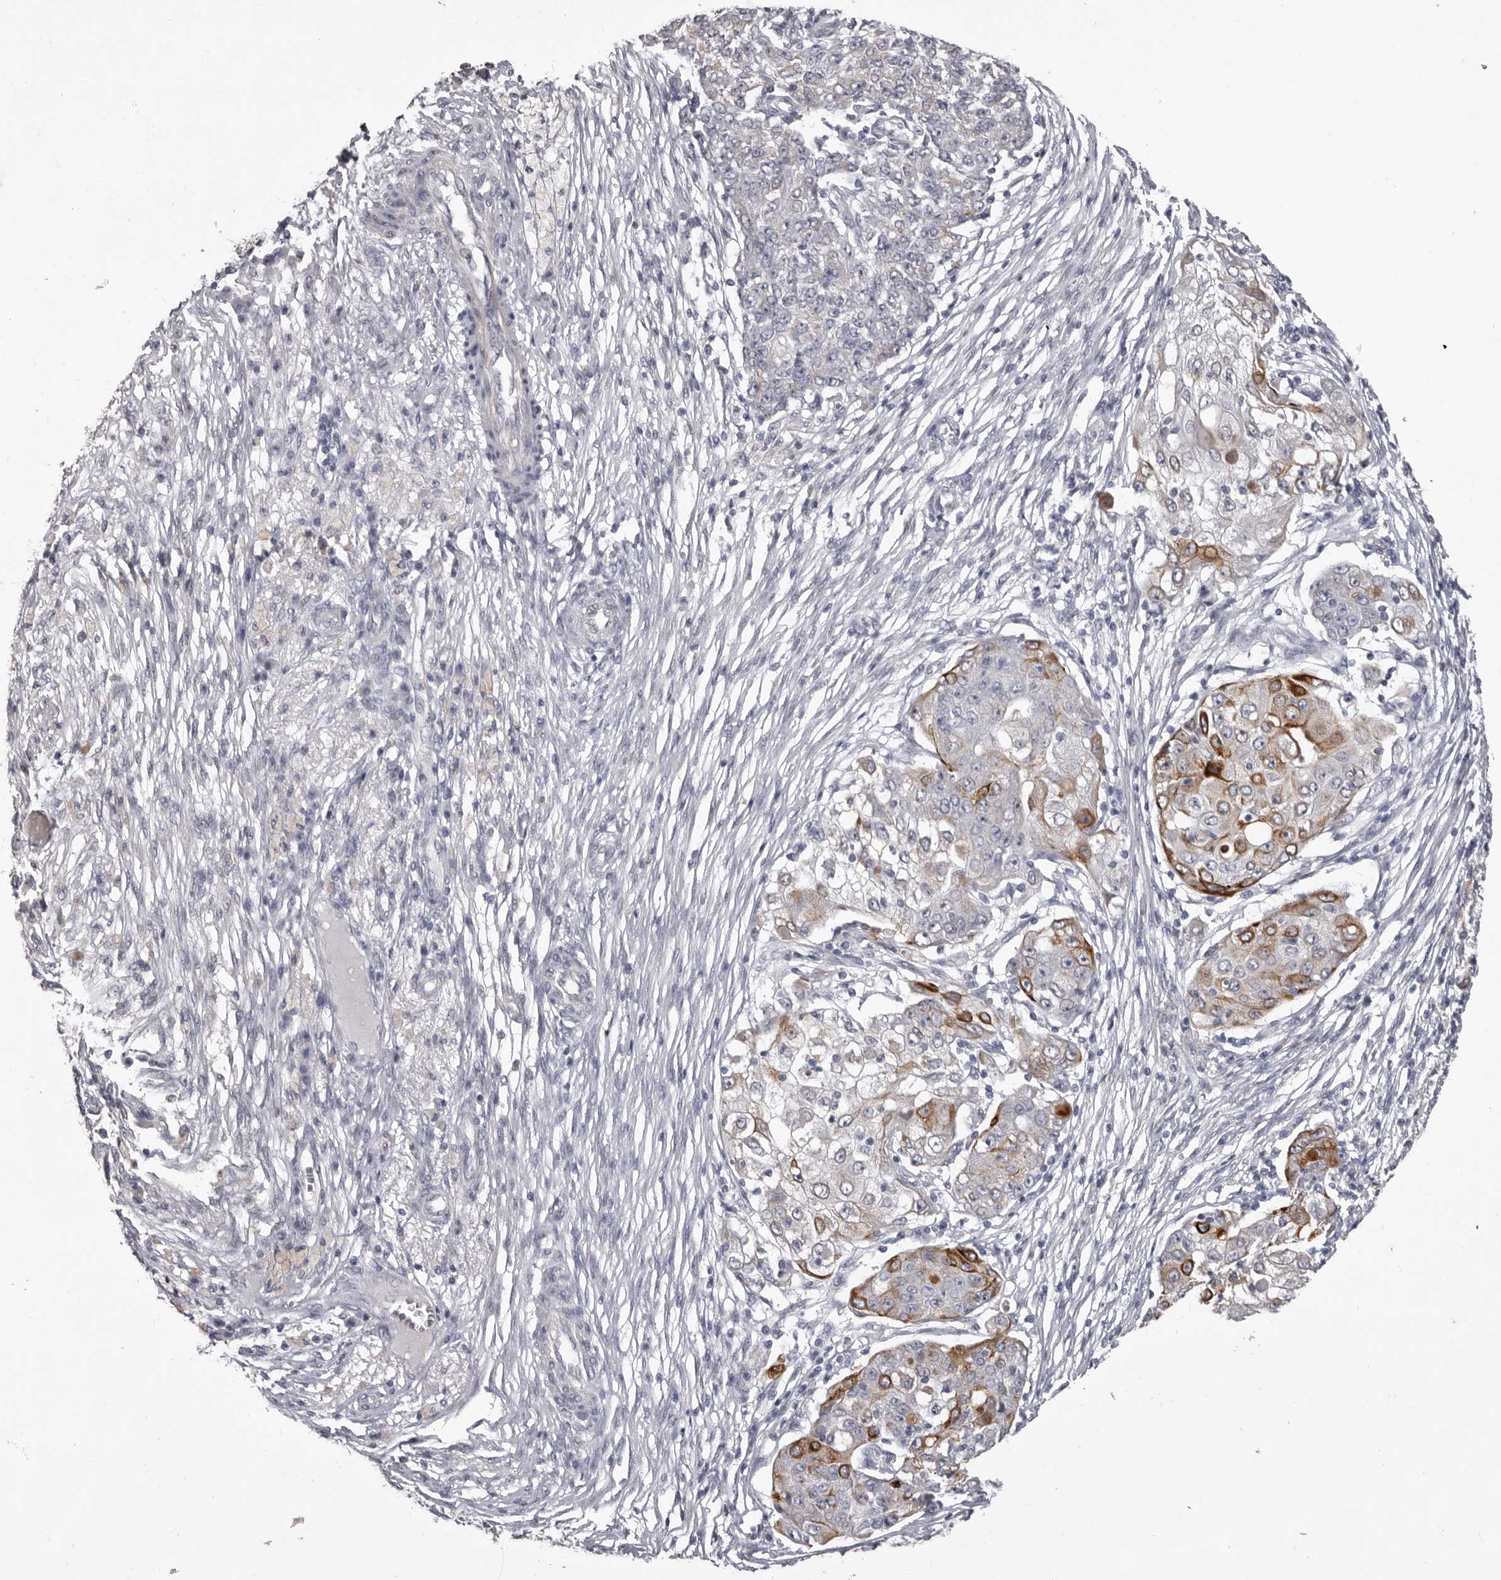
{"staining": {"intensity": "strong", "quantity": "<25%", "location": "cytoplasmic/membranous"}, "tissue": "ovarian cancer", "cell_type": "Tumor cells", "image_type": "cancer", "snomed": [{"axis": "morphology", "description": "Carcinoma, endometroid"}, {"axis": "topography", "description": "Ovary"}], "caption": "Protein expression analysis of ovarian endometroid carcinoma reveals strong cytoplasmic/membranous staining in approximately <25% of tumor cells. (Stains: DAB (3,3'-diaminobenzidine) in brown, nuclei in blue, Microscopy: brightfield microscopy at high magnification).", "gene": "LPAR6", "patient": {"sex": "female", "age": 42}}